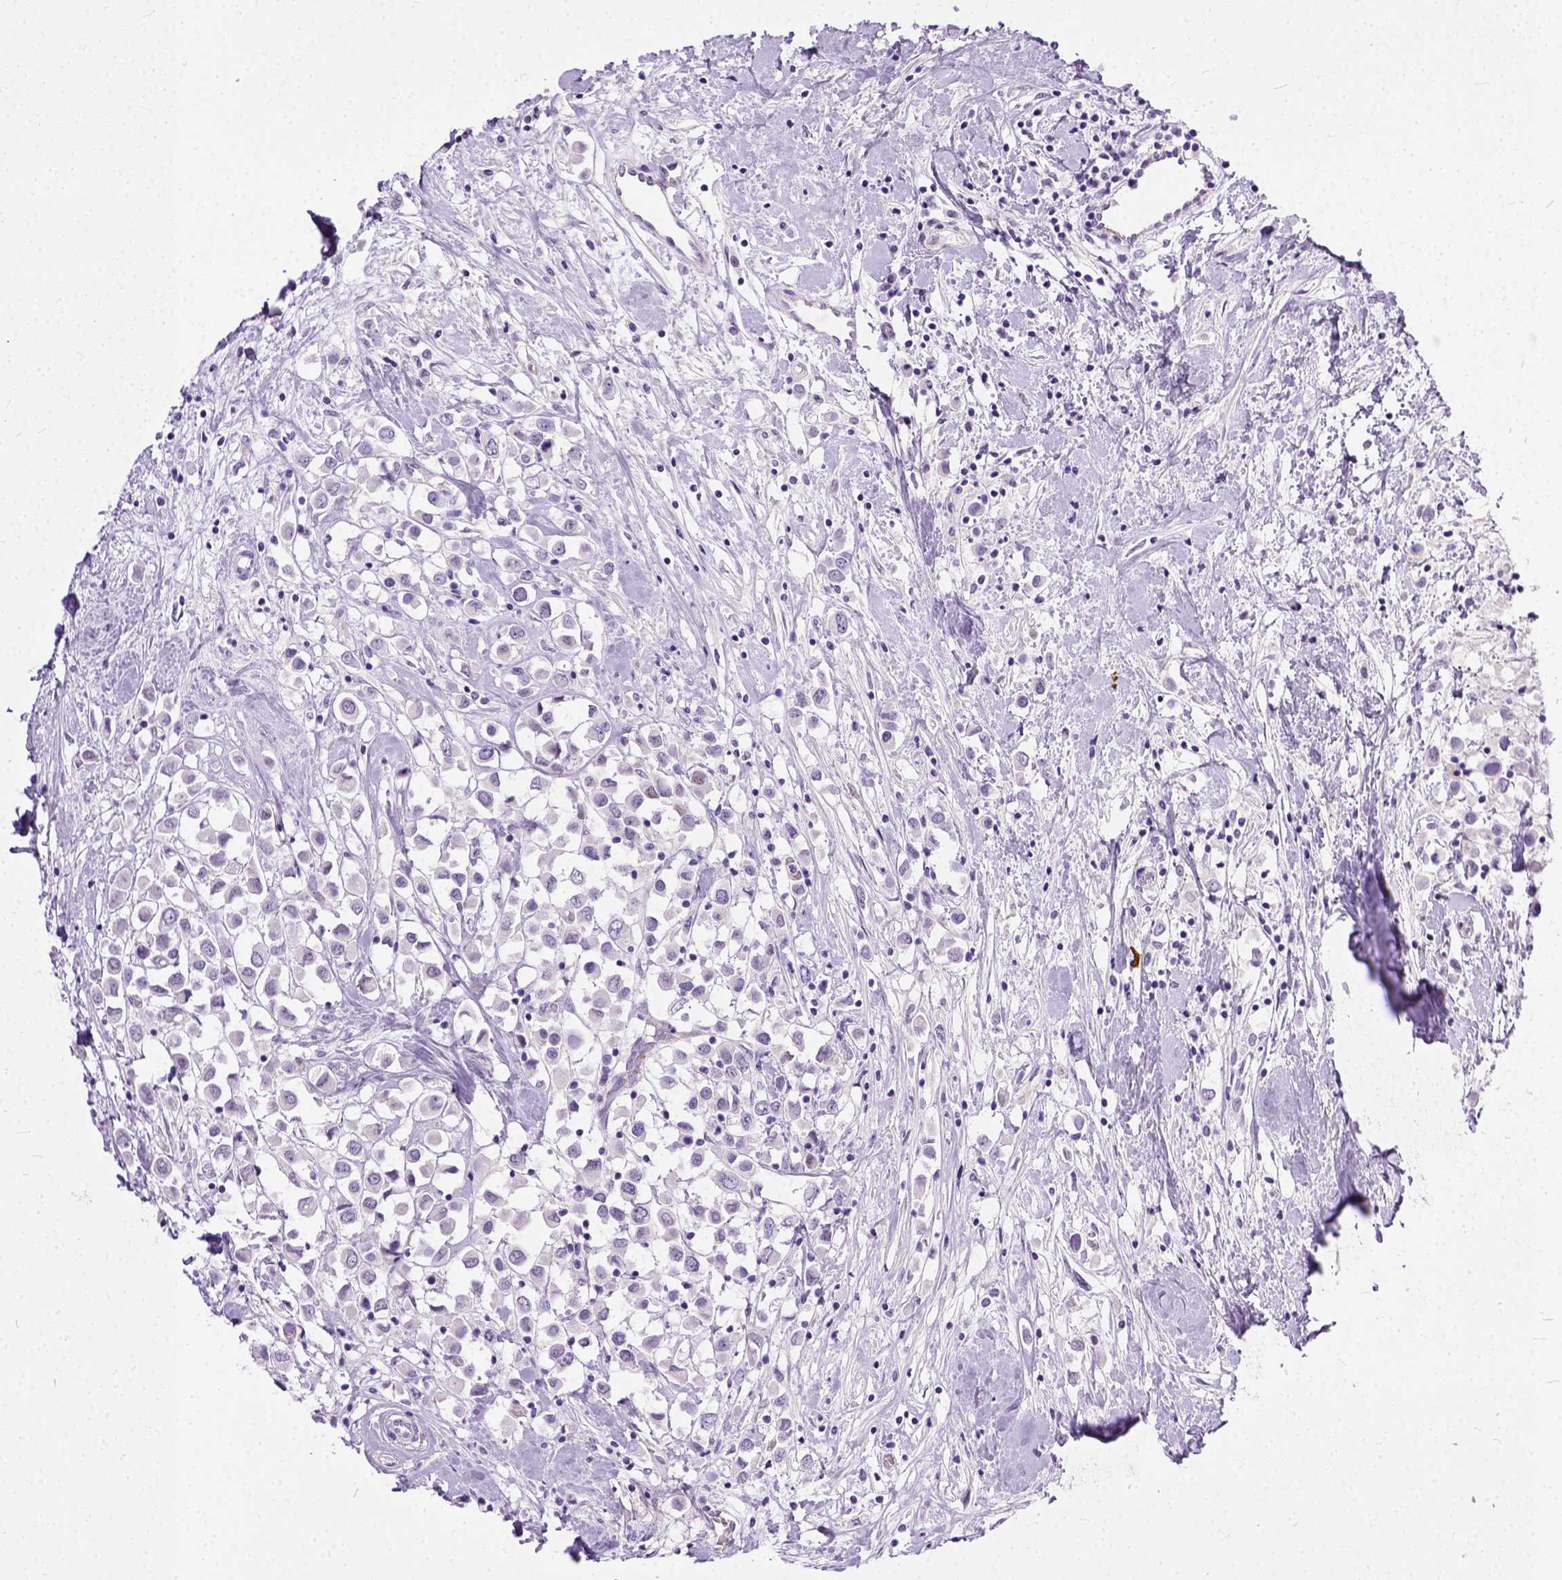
{"staining": {"intensity": "negative", "quantity": "none", "location": "none"}, "tissue": "breast cancer", "cell_type": "Tumor cells", "image_type": "cancer", "snomed": [{"axis": "morphology", "description": "Duct carcinoma"}, {"axis": "topography", "description": "Breast"}], "caption": "Immunohistochemistry (IHC) of human breast infiltrating ductal carcinoma exhibits no staining in tumor cells.", "gene": "ADGRF1", "patient": {"sex": "female", "age": 61}}